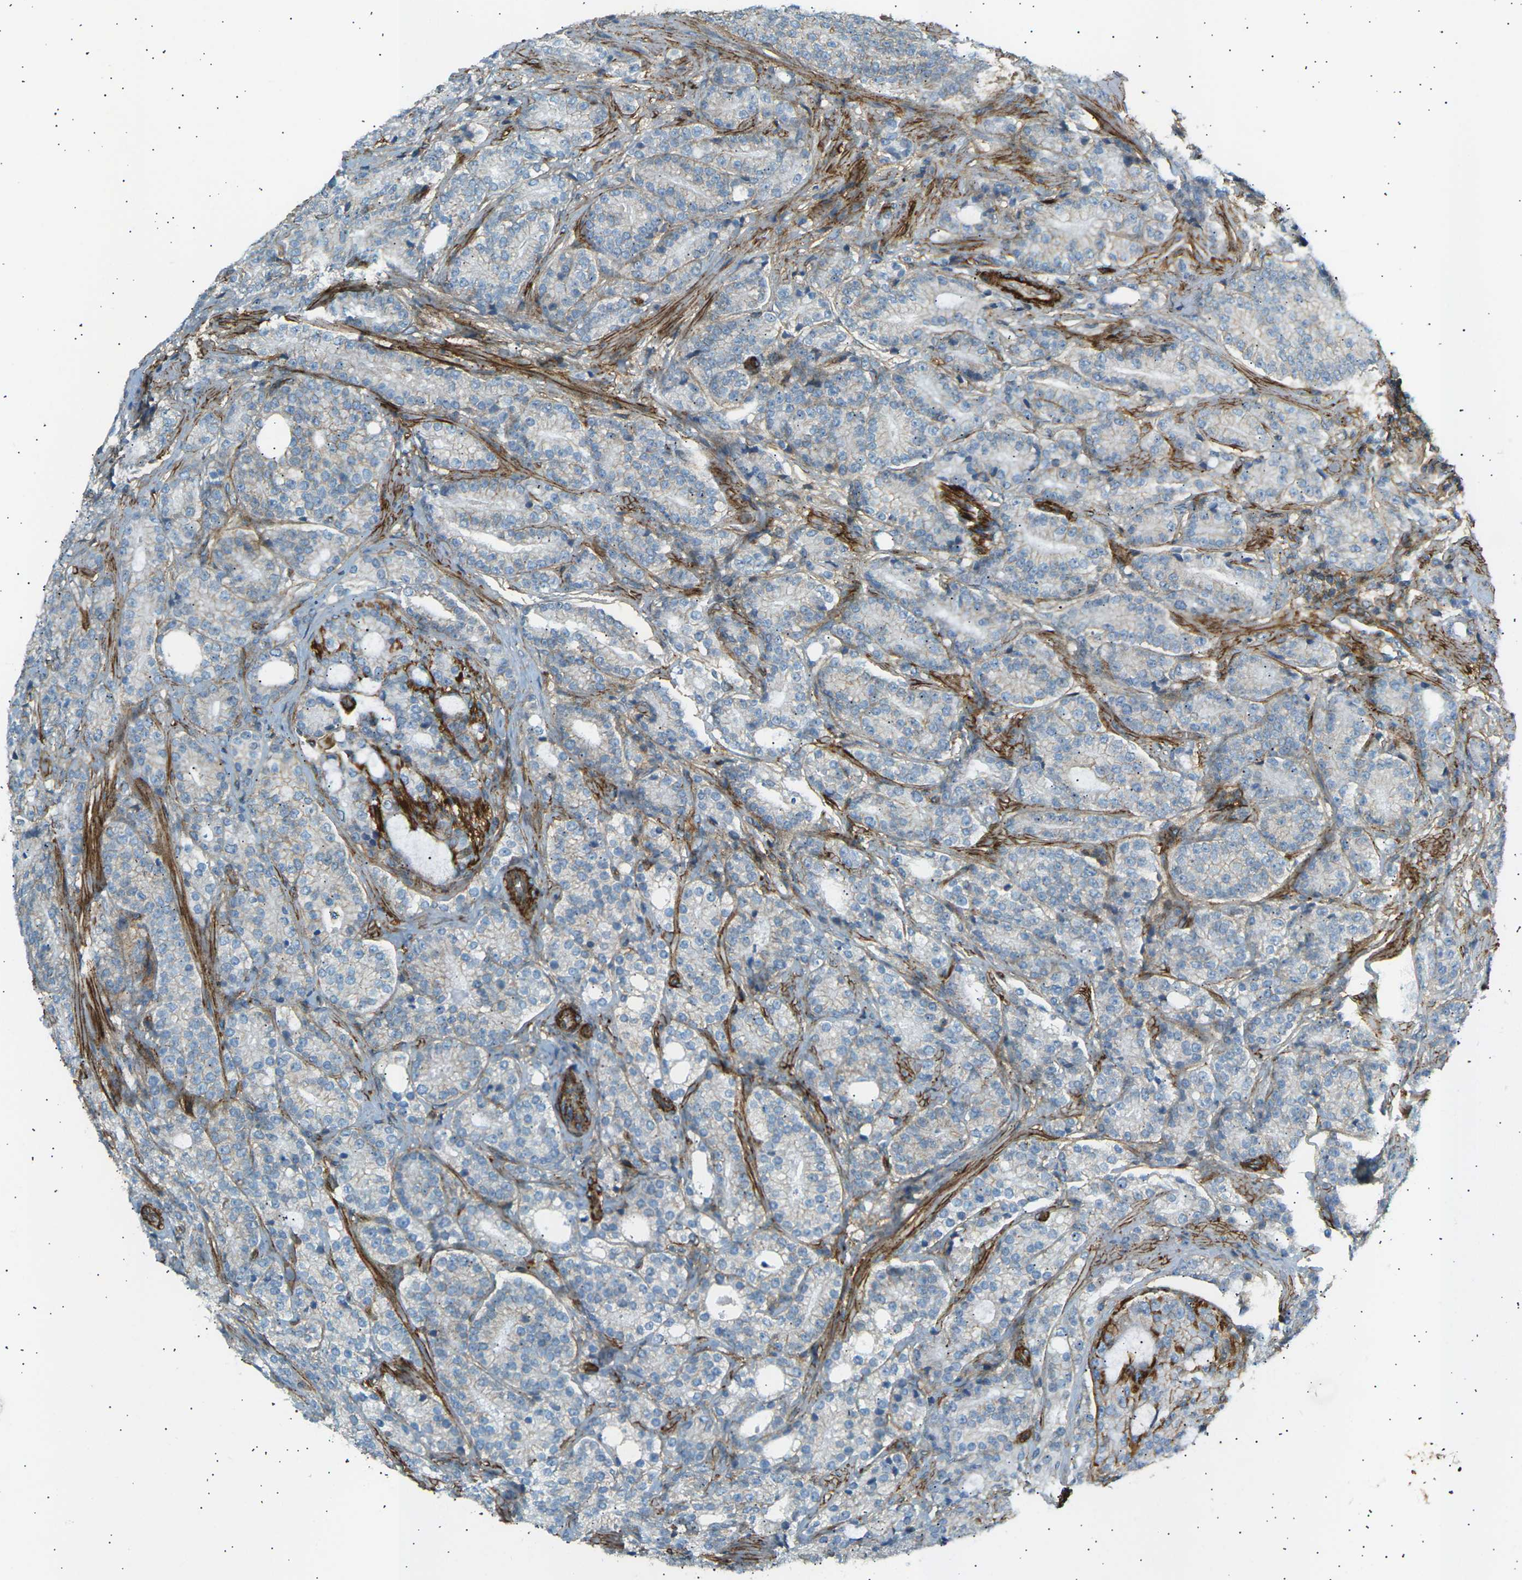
{"staining": {"intensity": "weak", "quantity": "<25%", "location": "cytoplasmic/membranous"}, "tissue": "prostate cancer", "cell_type": "Tumor cells", "image_type": "cancer", "snomed": [{"axis": "morphology", "description": "Adenocarcinoma, High grade"}, {"axis": "topography", "description": "Prostate"}], "caption": "High power microscopy photomicrograph of an IHC micrograph of prostate cancer (high-grade adenocarcinoma), revealing no significant positivity in tumor cells.", "gene": "ATP2B4", "patient": {"sex": "male", "age": 61}}